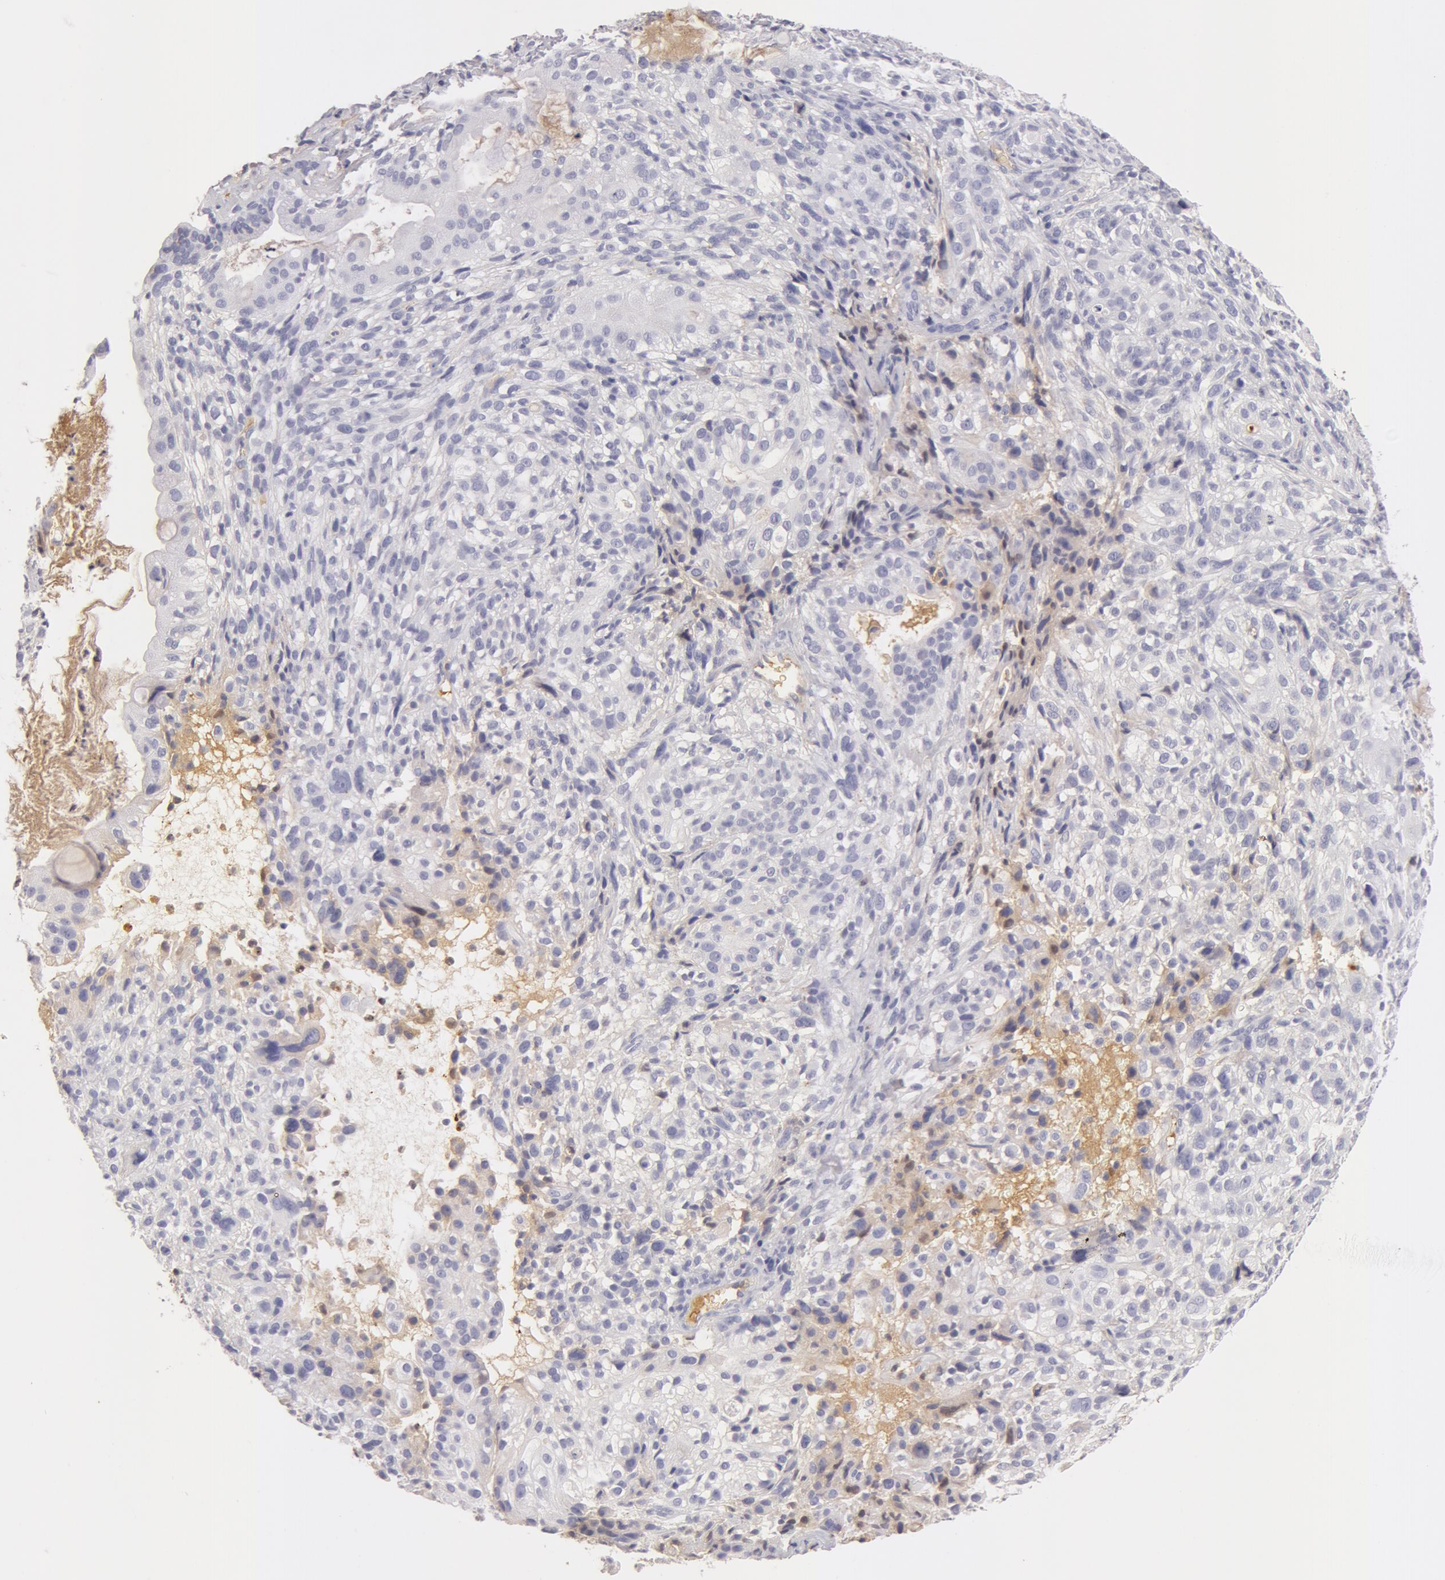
{"staining": {"intensity": "negative", "quantity": "none", "location": "none"}, "tissue": "cervical cancer", "cell_type": "Tumor cells", "image_type": "cancer", "snomed": [{"axis": "morphology", "description": "Adenocarcinoma, NOS"}, {"axis": "topography", "description": "Cervix"}], "caption": "IHC of cervical cancer (adenocarcinoma) reveals no positivity in tumor cells.", "gene": "GC", "patient": {"sex": "female", "age": 41}}